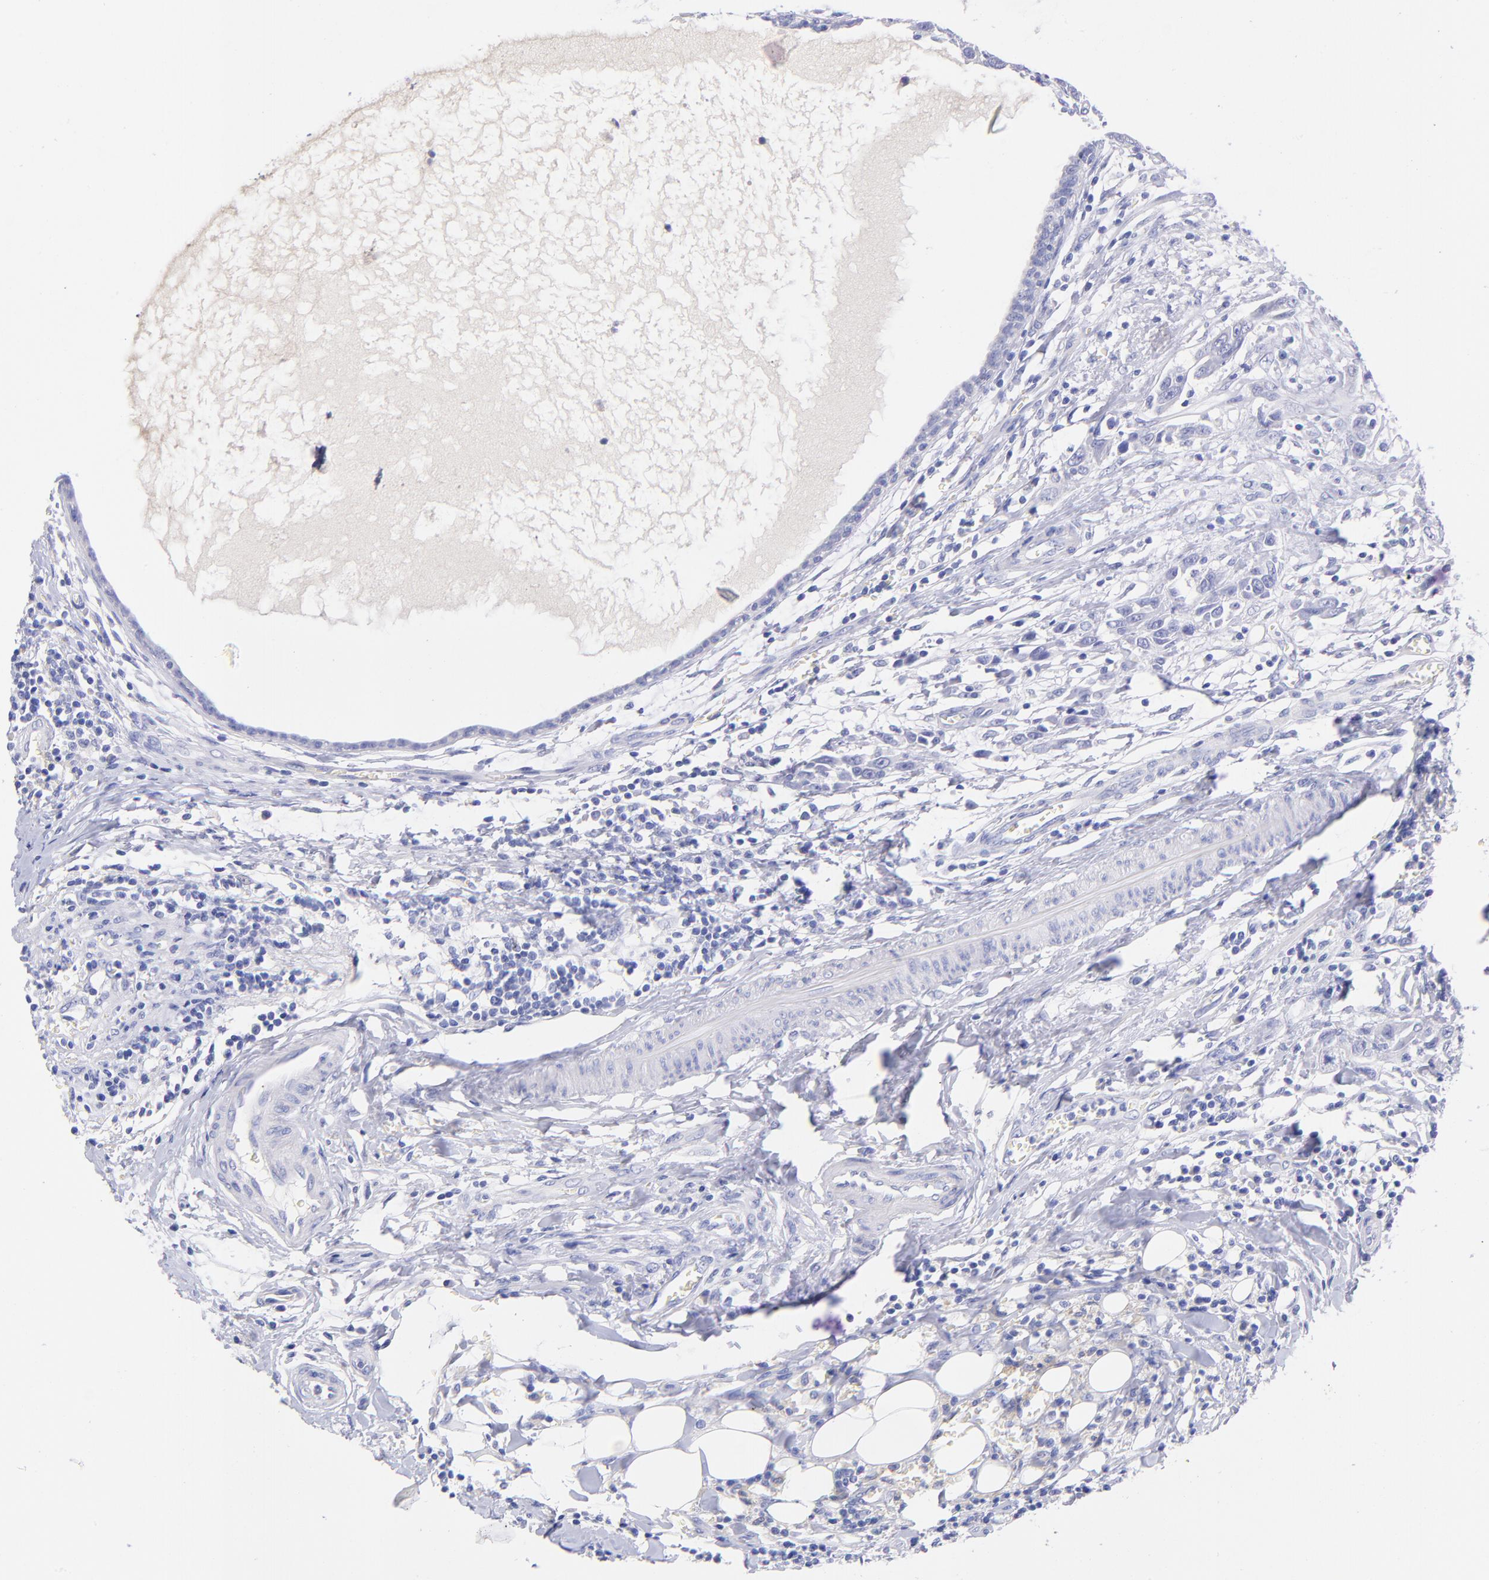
{"staining": {"intensity": "negative", "quantity": "none", "location": "none"}, "tissue": "breast cancer", "cell_type": "Tumor cells", "image_type": "cancer", "snomed": [{"axis": "morphology", "description": "Duct carcinoma"}, {"axis": "topography", "description": "Breast"}], "caption": "This is an immunohistochemistry (IHC) image of breast infiltrating ductal carcinoma. There is no expression in tumor cells.", "gene": "RAB3B", "patient": {"sex": "female", "age": 50}}